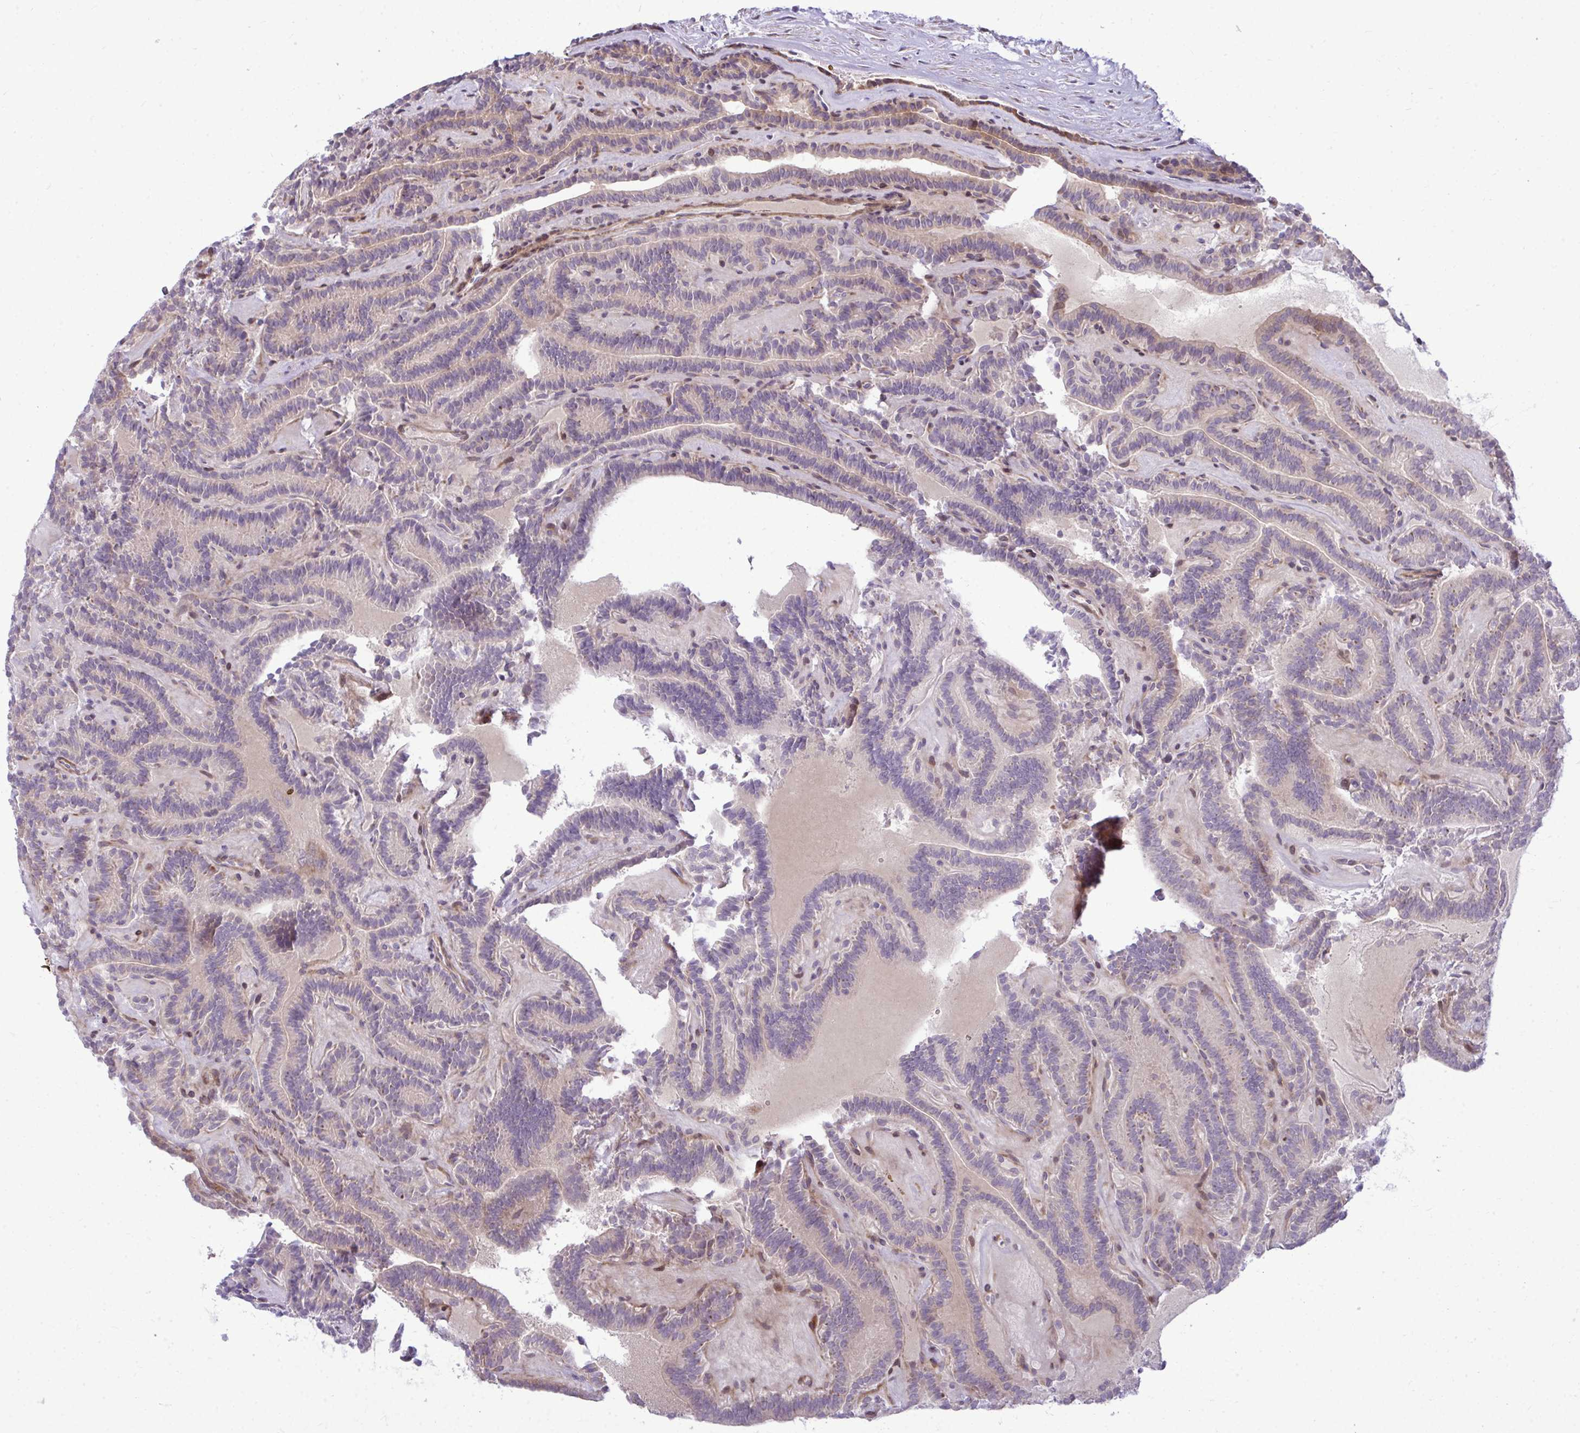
{"staining": {"intensity": "negative", "quantity": "none", "location": "none"}, "tissue": "thyroid cancer", "cell_type": "Tumor cells", "image_type": "cancer", "snomed": [{"axis": "morphology", "description": "Papillary adenocarcinoma, NOS"}, {"axis": "topography", "description": "Thyroid gland"}], "caption": "Human thyroid cancer stained for a protein using immunohistochemistry (IHC) reveals no expression in tumor cells.", "gene": "ZSCAN9", "patient": {"sex": "female", "age": 21}}